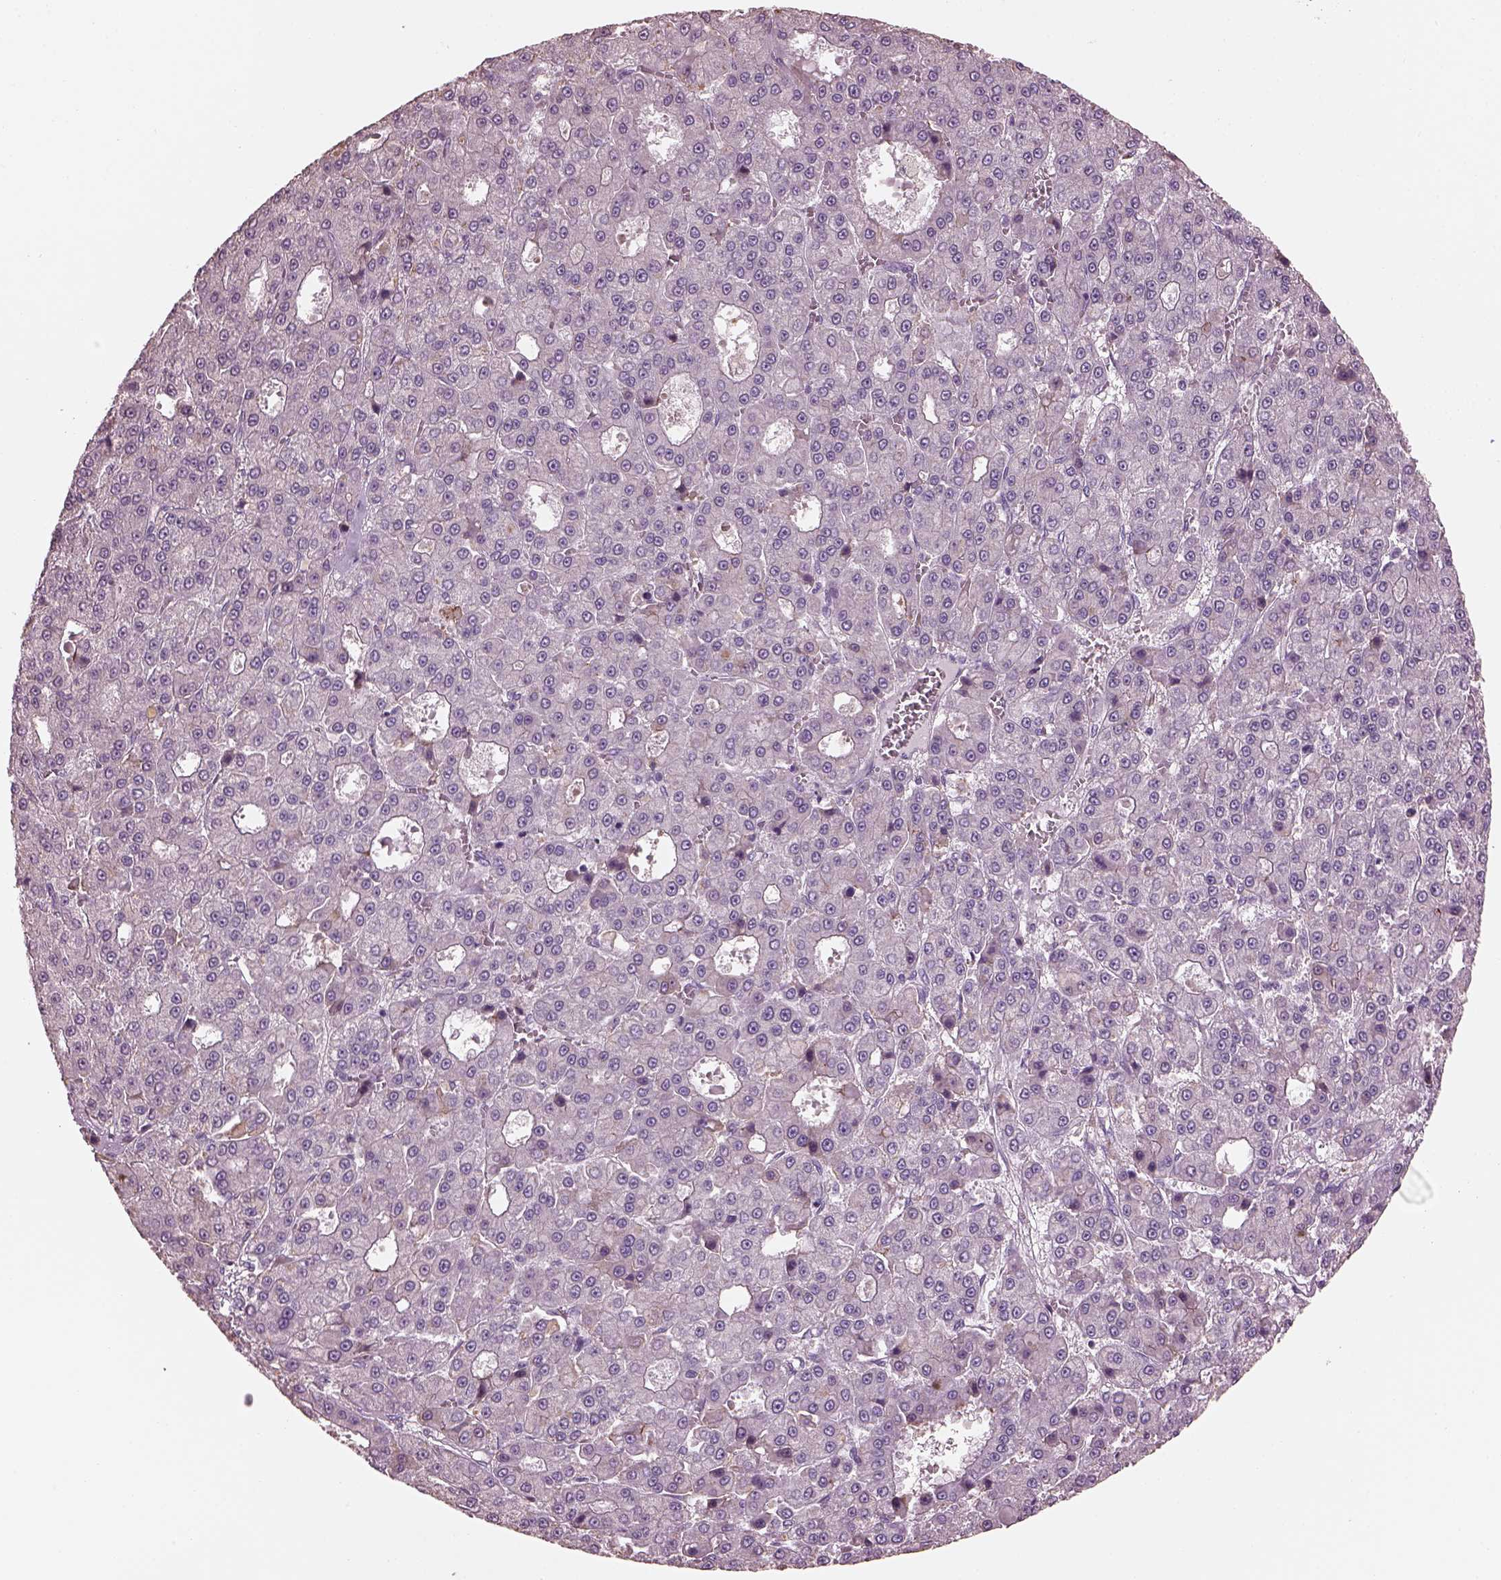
{"staining": {"intensity": "negative", "quantity": "none", "location": "none"}, "tissue": "liver cancer", "cell_type": "Tumor cells", "image_type": "cancer", "snomed": [{"axis": "morphology", "description": "Carcinoma, Hepatocellular, NOS"}, {"axis": "topography", "description": "Liver"}], "caption": "Immunohistochemistry micrograph of neoplastic tissue: liver cancer (hepatocellular carcinoma) stained with DAB reveals no significant protein staining in tumor cells.", "gene": "SRI", "patient": {"sex": "male", "age": 70}}